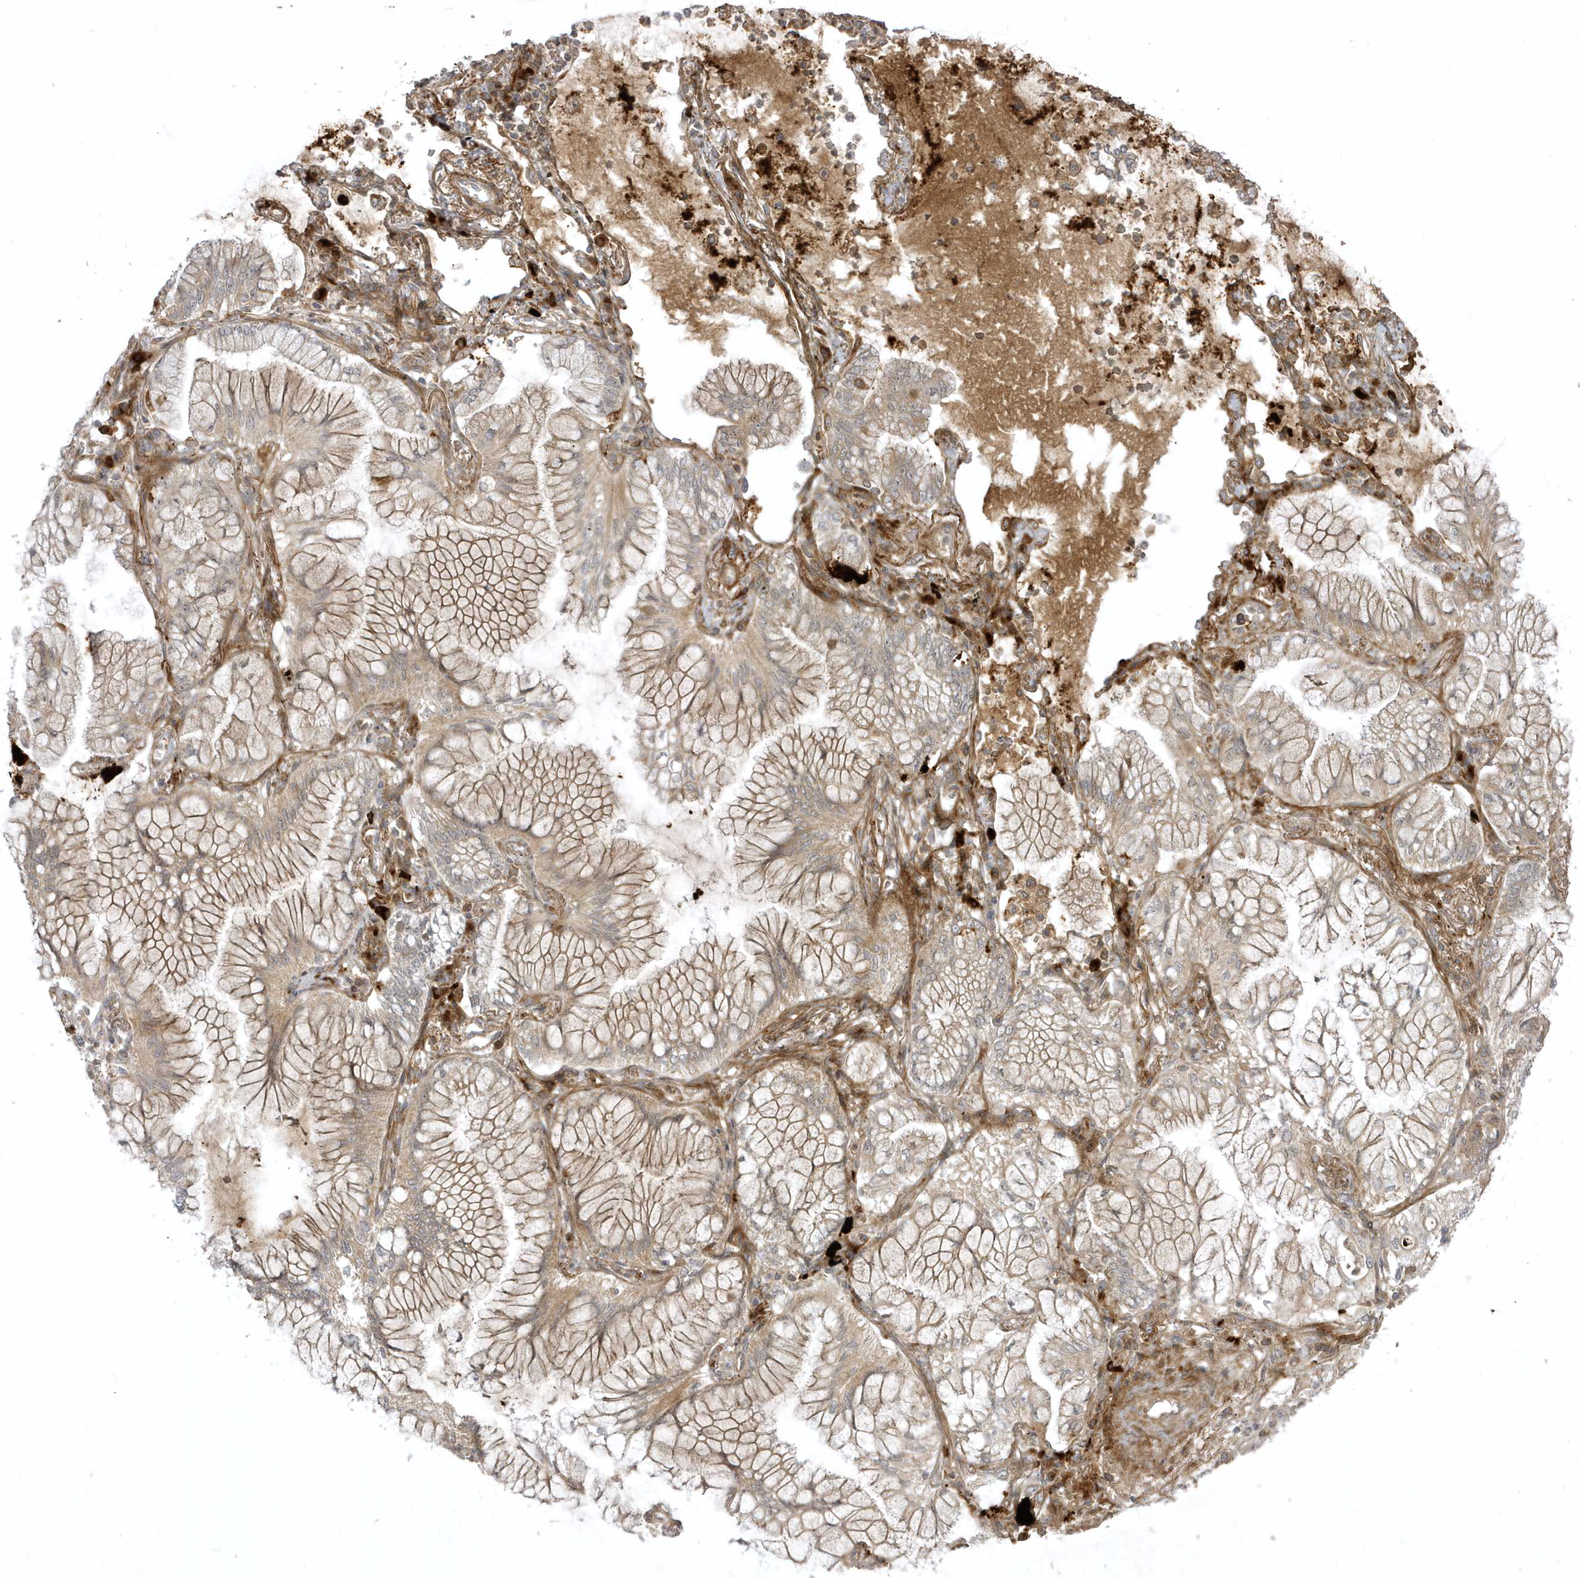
{"staining": {"intensity": "weak", "quantity": ">75%", "location": "cytoplasmic/membranous"}, "tissue": "lung cancer", "cell_type": "Tumor cells", "image_type": "cancer", "snomed": [{"axis": "morphology", "description": "Adenocarcinoma, NOS"}, {"axis": "topography", "description": "Lung"}], "caption": "Protein staining of lung adenocarcinoma tissue demonstrates weak cytoplasmic/membranous positivity in about >75% of tumor cells. (DAB = brown stain, brightfield microscopy at high magnification).", "gene": "FAM83C", "patient": {"sex": "female", "age": 70}}